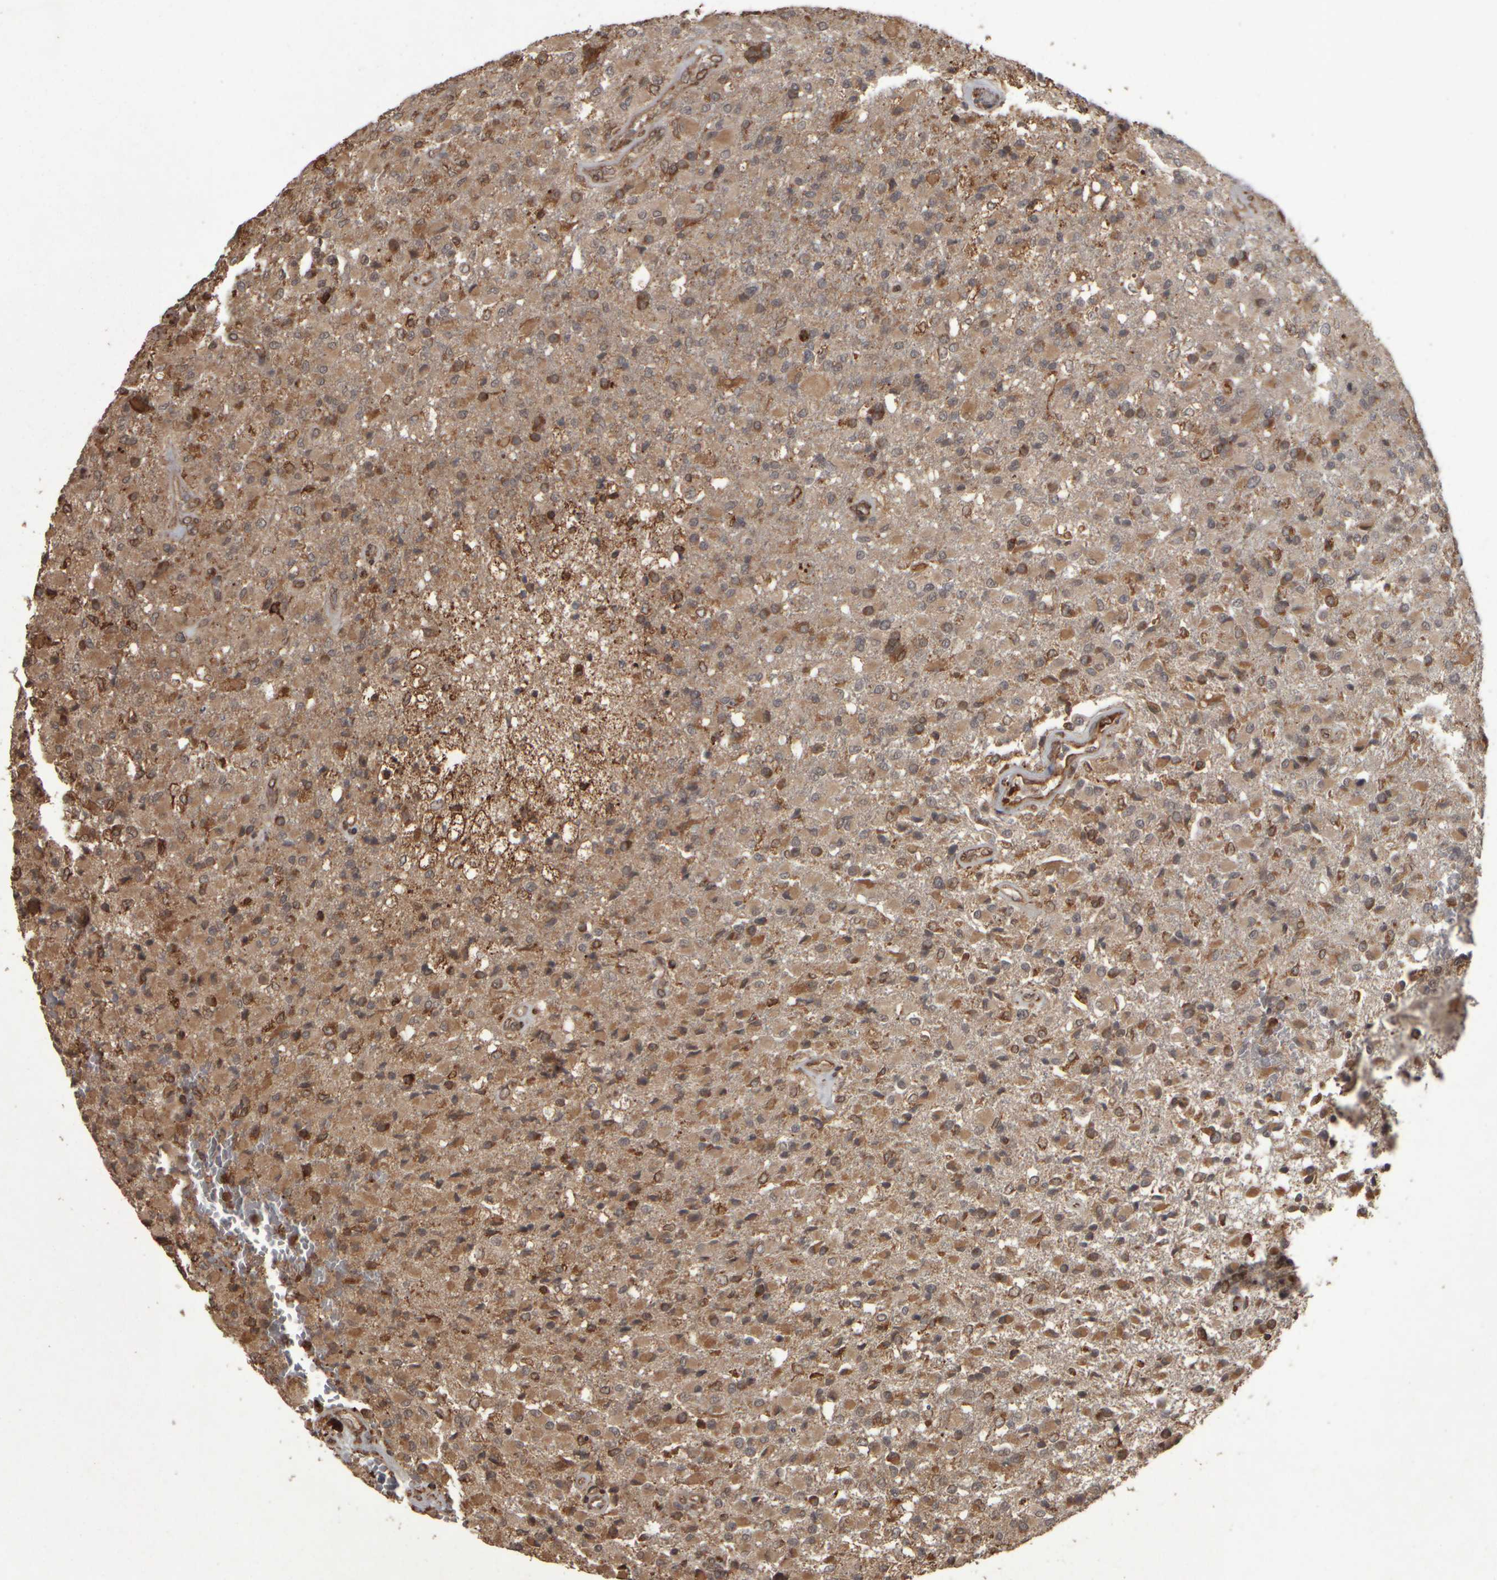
{"staining": {"intensity": "moderate", "quantity": ">75%", "location": "cytoplasmic/membranous"}, "tissue": "glioma", "cell_type": "Tumor cells", "image_type": "cancer", "snomed": [{"axis": "morphology", "description": "Glioma, malignant, High grade"}, {"axis": "topography", "description": "Brain"}], "caption": "Immunohistochemistry (IHC) (DAB) staining of human malignant glioma (high-grade) shows moderate cytoplasmic/membranous protein staining in about >75% of tumor cells.", "gene": "AGBL3", "patient": {"sex": "male", "age": 71}}